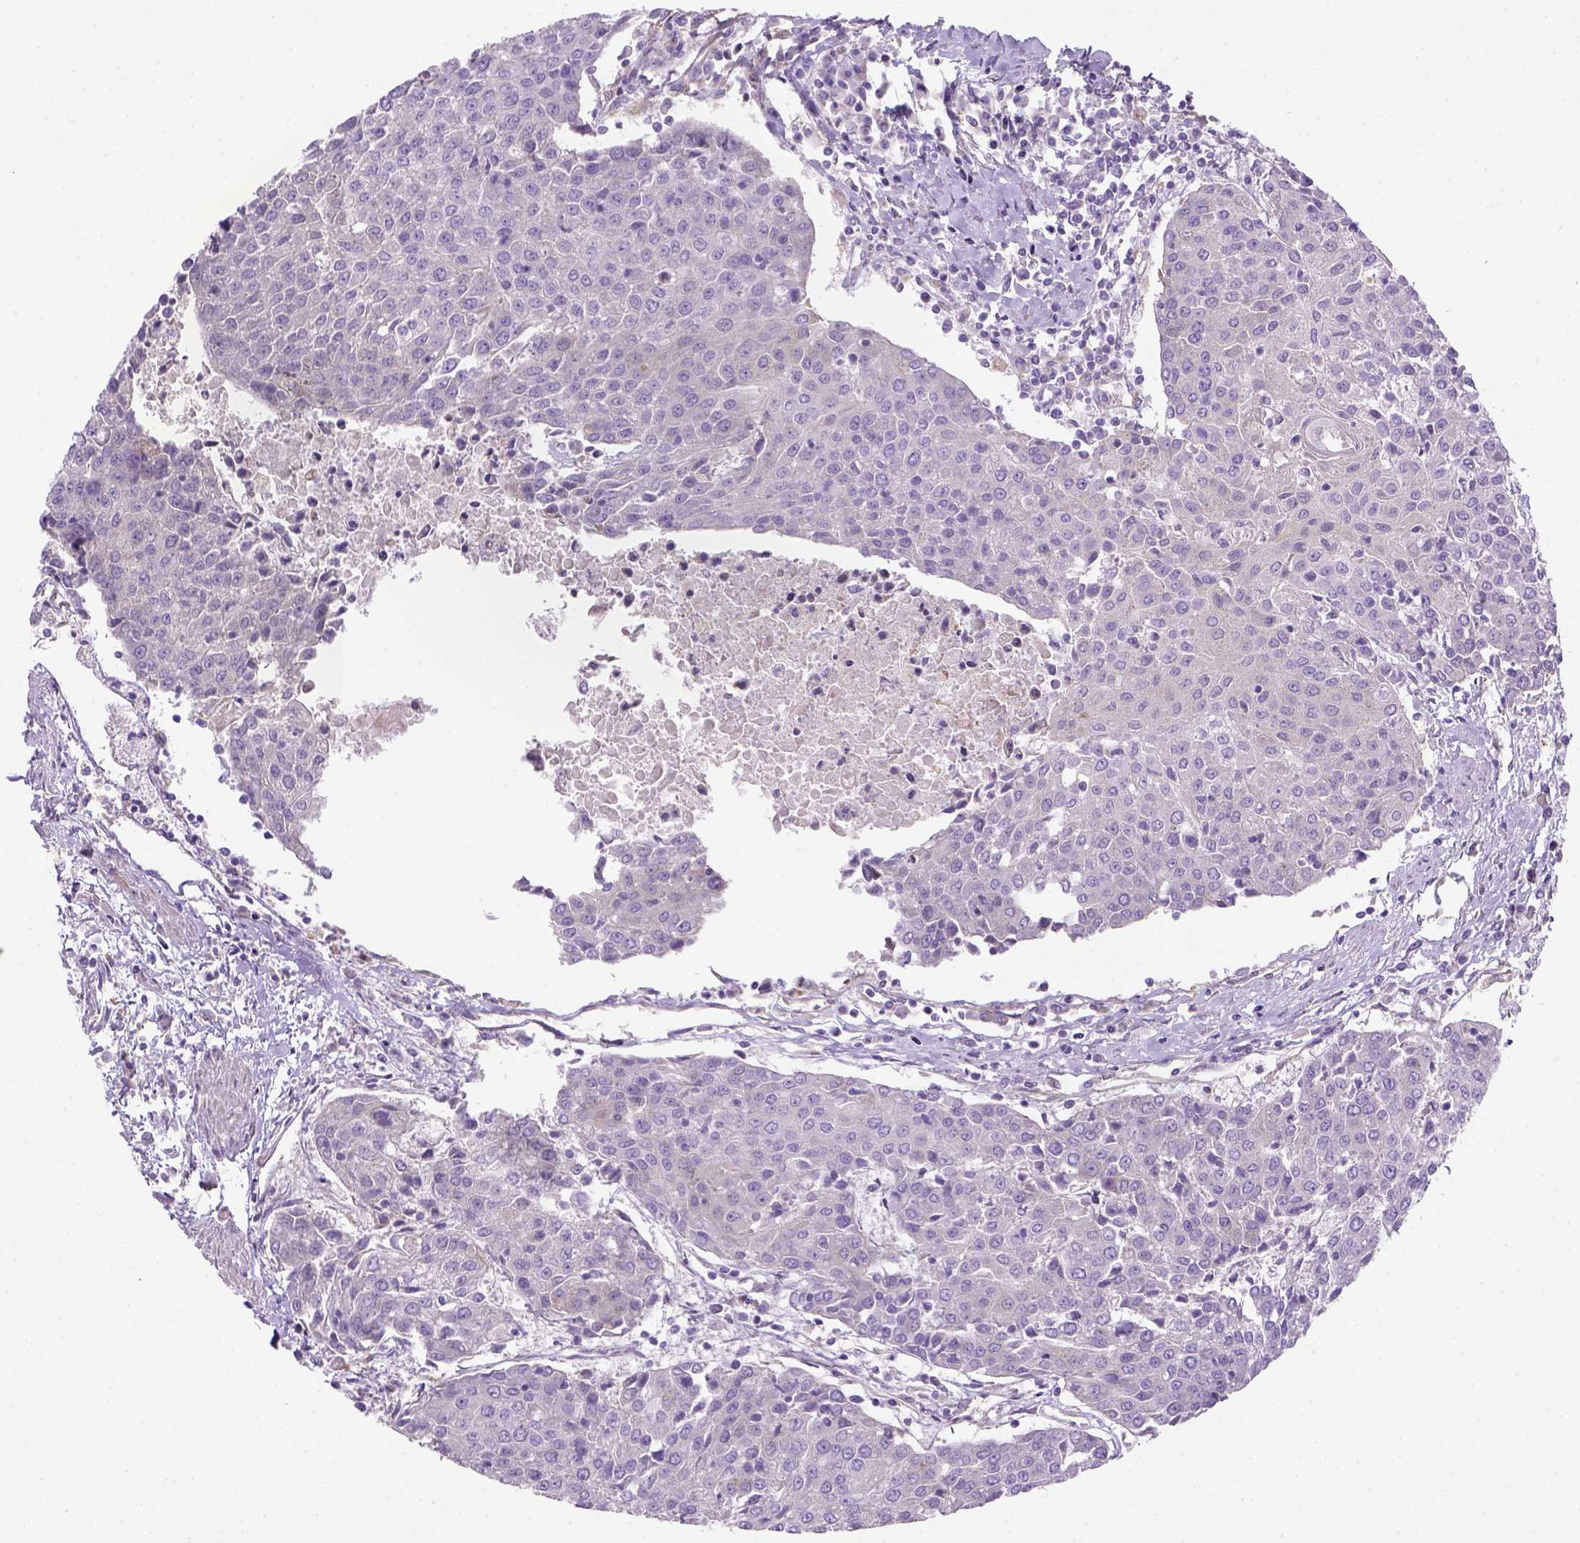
{"staining": {"intensity": "negative", "quantity": "none", "location": "none"}, "tissue": "urothelial cancer", "cell_type": "Tumor cells", "image_type": "cancer", "snomed": [{"axis": "morphology", "description": "Urothelial carcinoma, High grade"}, {"axis": "topography", "description": "Urinary bladder"}], "caption": "This is an immunohistochemistry image of urothelial carcinoma (high-grade). There is no staining in tumor cells.", "gene": "HTRA1", "patient": {"sex": "female", "age": 85}}